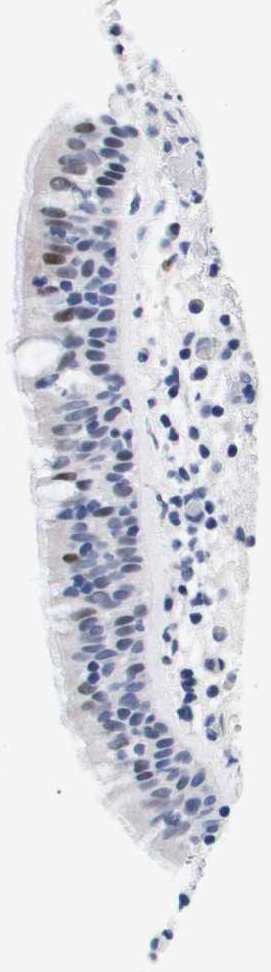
{"staining": {"intensity": "moderate", "quantity": "<25%", "location": "nuclear"}, "tissue": "bronchus", "cell_type": "Respiratory epithelial cells", "image_type": "normal", "snomed": [{"axis": "morphology", "description": "Normal tissue, NOS"}, {"axis": "morphology", "description": "Inflammation, NOS"}, {"axis": "topography", "description": "Cartilage tissue"}, {"axis": "topography", "description": "Bronchus"}], "caption": "Immunohistochemical staining of unremarkable bronchus demonstrates moderate nuclear protein positivity in approximately <25% of respiratory epithelial cells.", "gene": "SHD", "patient": {"sex": "male", "age": 77}}